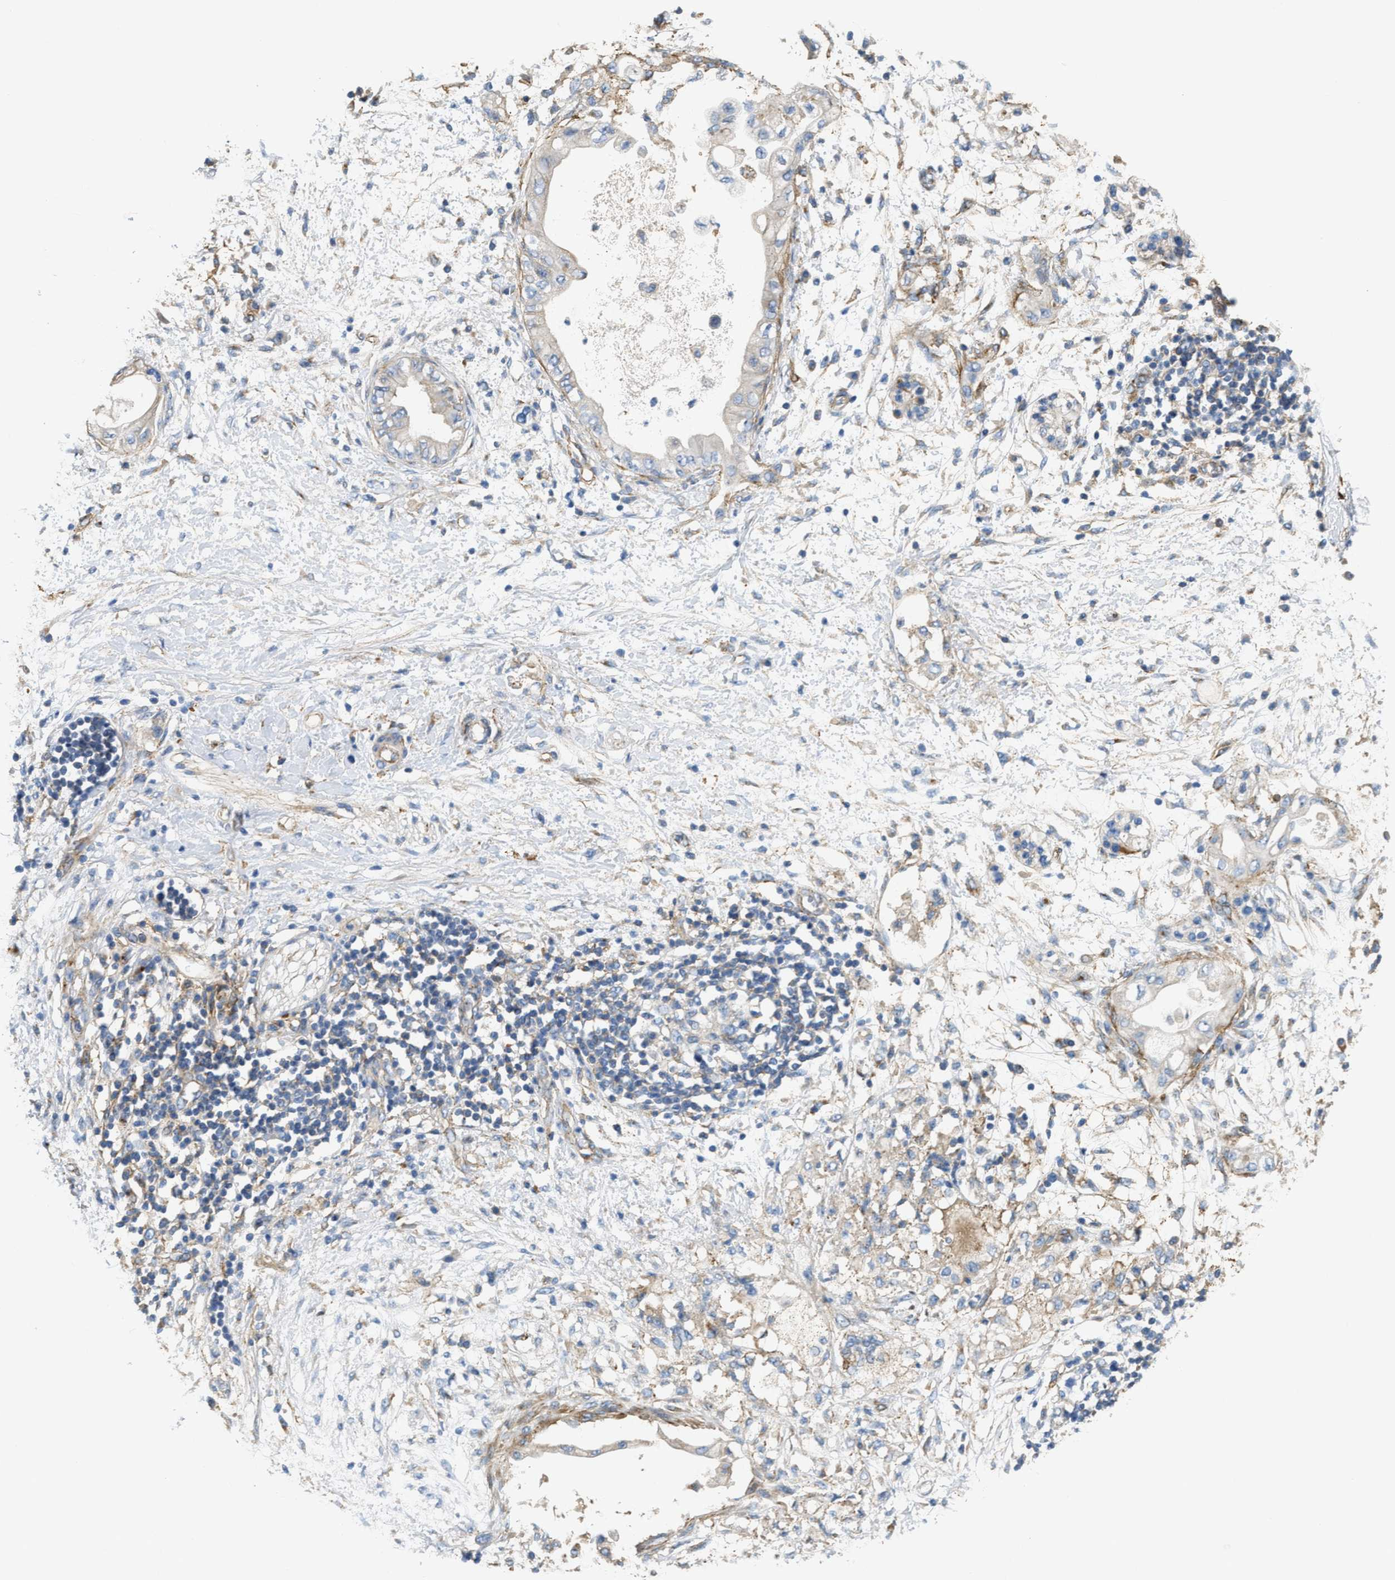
{"staining": {"intensity": "negative", "quantity": "none", "location": "none"}, "tissue": "adipose tissue", "cell_type": "Adipocytes", "image_type": "normal", "snomed": [{"axis": "morphology", "description": "Normal tissue, NOS"}, {"axis": "morphology", "description": "Adenocarcinoma, NOS"}, {"axis": "topography", "description": "Duodenum"}, {"axis": "topography", "description": "Peripheral nerve tissue"}], "caption": "A photomicrograph of adipose tissue stained for a protein demonstrates no brown staining in adipocytes.", "gene": "NSUN7", "patient": {"sex": "female", "age": 60}}